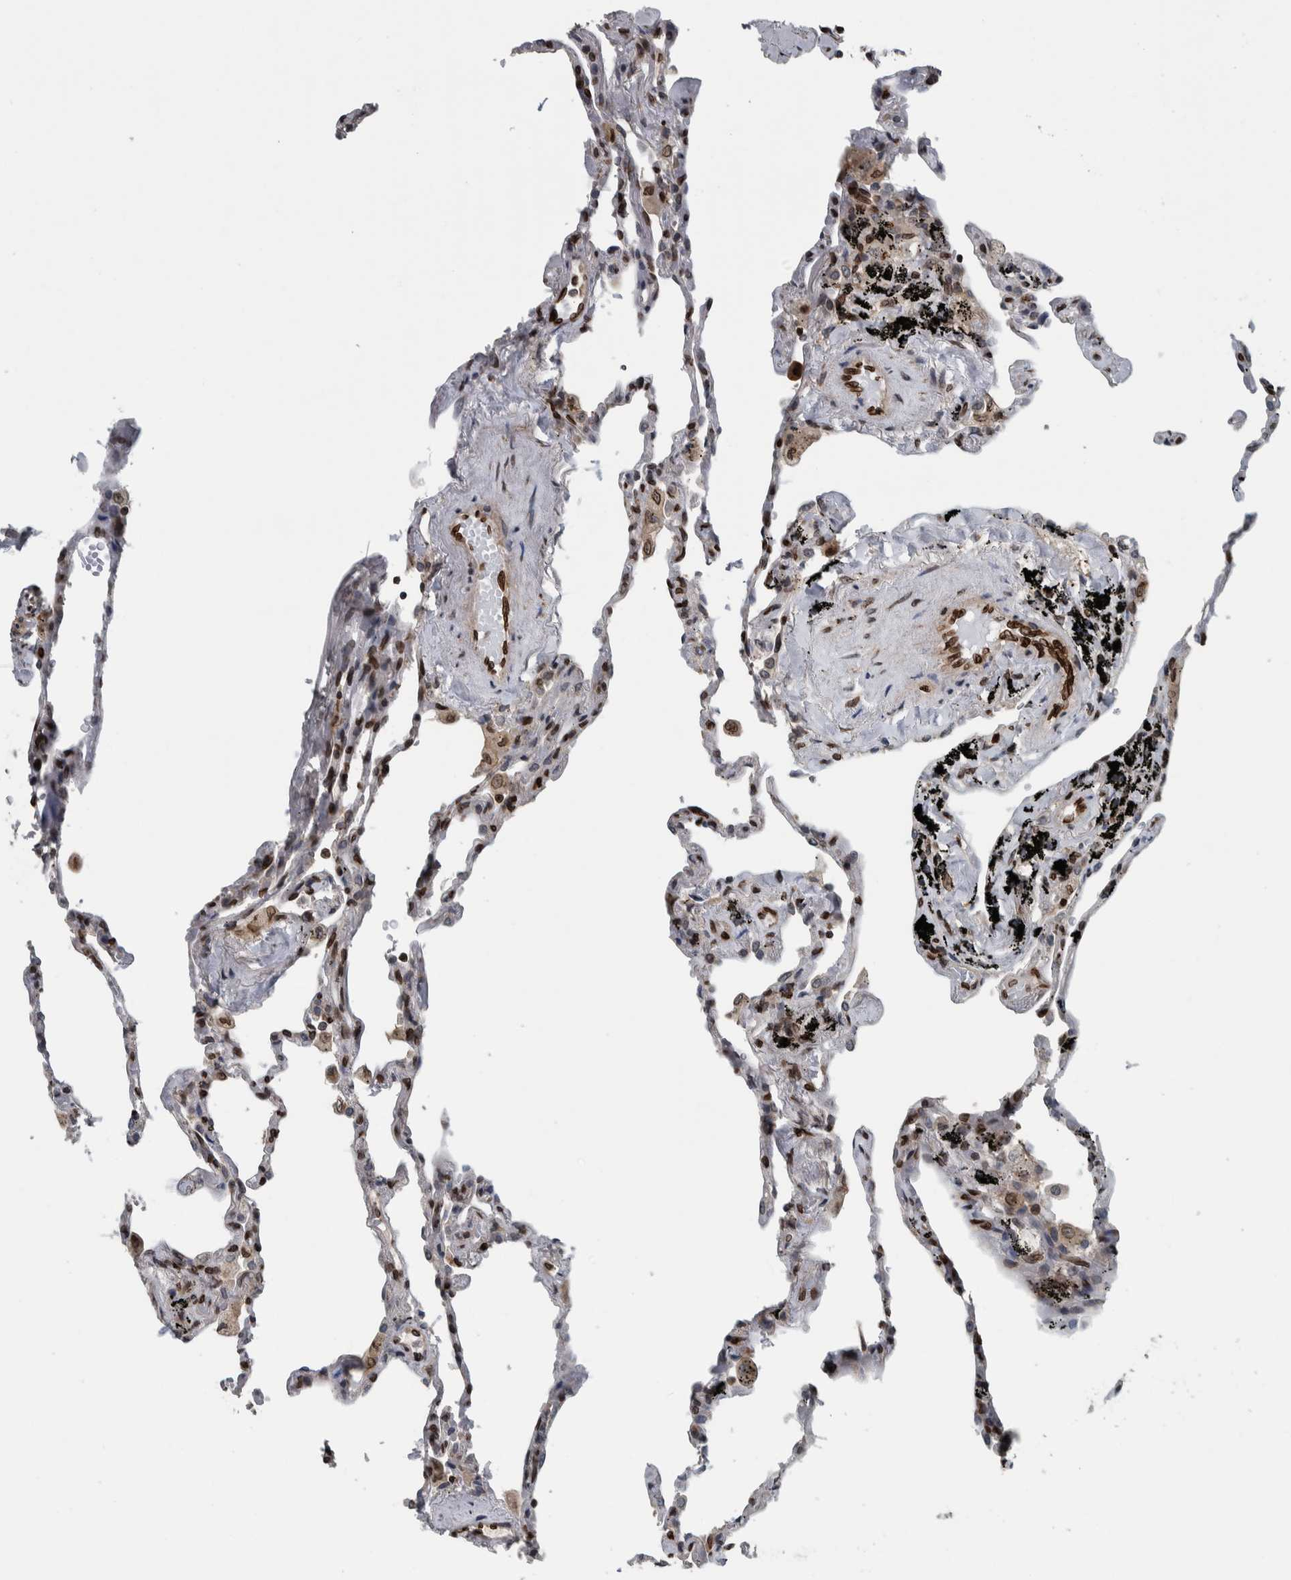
{"staining": {"intensity": "moderate", "quantity": "25%-75%", "location": "cytoplasmic/membranous,nuclear"}, "tissue": "lung", "cell_type": "Alveolar cells", "image_type": "normal", "snomed": [{"axis": "morphology", "description": "Normal tissue, NOS"}, {"axis": "topography", "description": "Lung"}], "caption": "Immunohistochemistry image of normal lung: human lung stained using immunohistochemistry (IHC) exhibits medium levels of moderate protein expression localized specifically in the cytoplasmic/membranous,nuclear of alveolar cells, appearing as a cytoplasmic/membranous,nuclear brown color.", "gene": "FAM135B", "patient": {"sex": "male", "age": 59}}